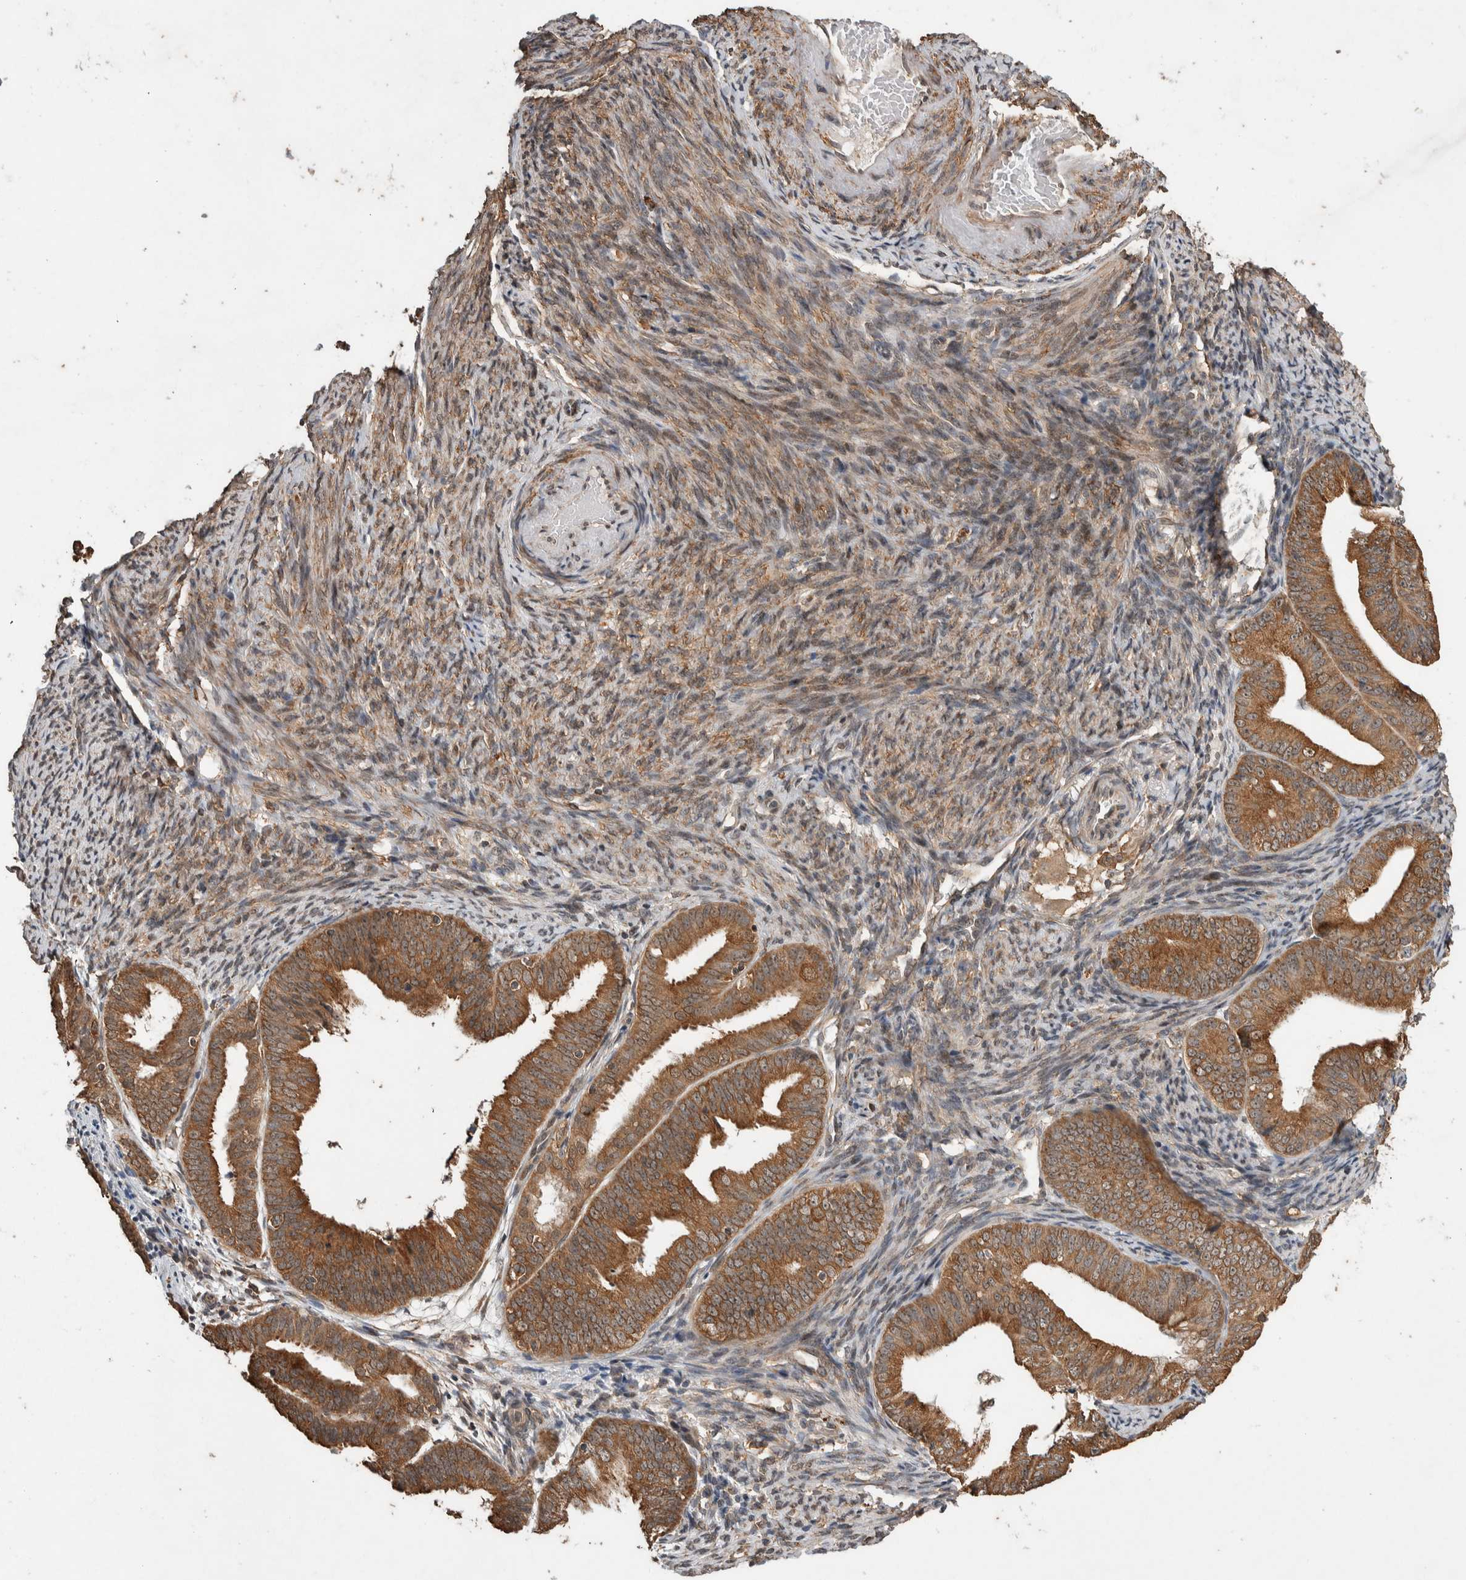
{"staining": {"intensity": "moderate", "quantity": ">75%", "location": "cytoplasmic/membranous"}, "tissue": "endometrial cancer", "cell_type": "Tumor cells", "image_type": "cancer", "snomed": [{"axis": "morphology", "description": "Adenocarcinoma, NOS"}, {"axis": "topography", "description": "Endometrium"}], "caption": "Endometrial adenocarcinoma stained for a protein (brown) reveals moderate cytoplasmic/membranous positive expression in approximately >75% of tumor cells.", "gene": "DVL2", "patient": {"sex": "female", "age": 63}}